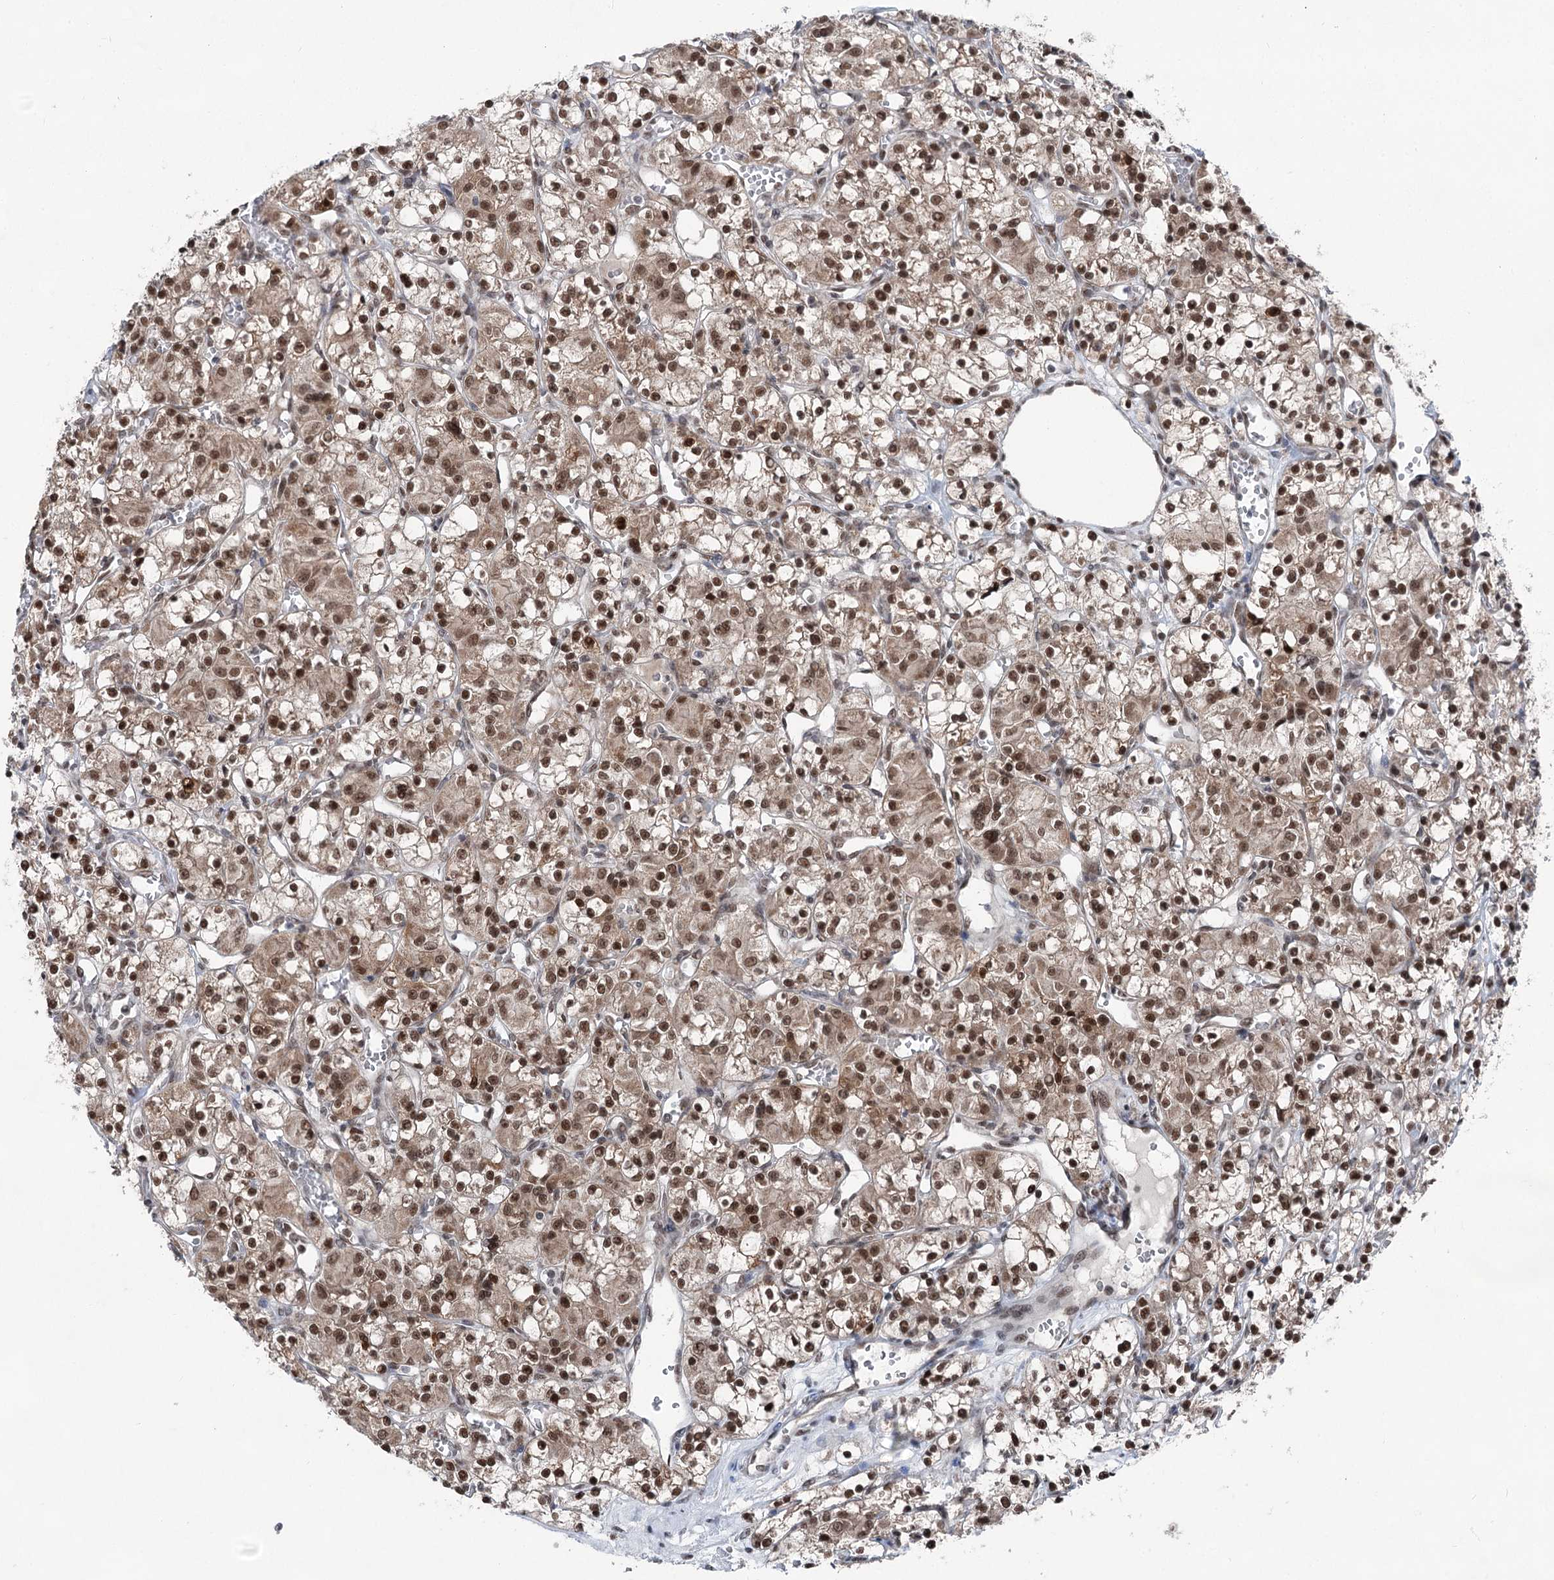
{"staining": {"intensity": "moderate", "quantity": "25%-75%", "location": "cytoplasmic/membranous,nuclear"}, "tissue": "renal cancer", "cell_type": "Tumor cells", "image_type": "cancer", "snomed": [{"axis": "morphology", "description": "Adenocarcinoma, NOS"}, {"axis": "topography", "description": "Kidney"}], "caption": "An image of human renal adenocarcinoma stained for a protein demonstrates moderate cytoplasmic/membranous and nuclear brown staining in tumor cells.", "gene": "ZCCHC8", "patient": {"sex": "female", "age": 59}}